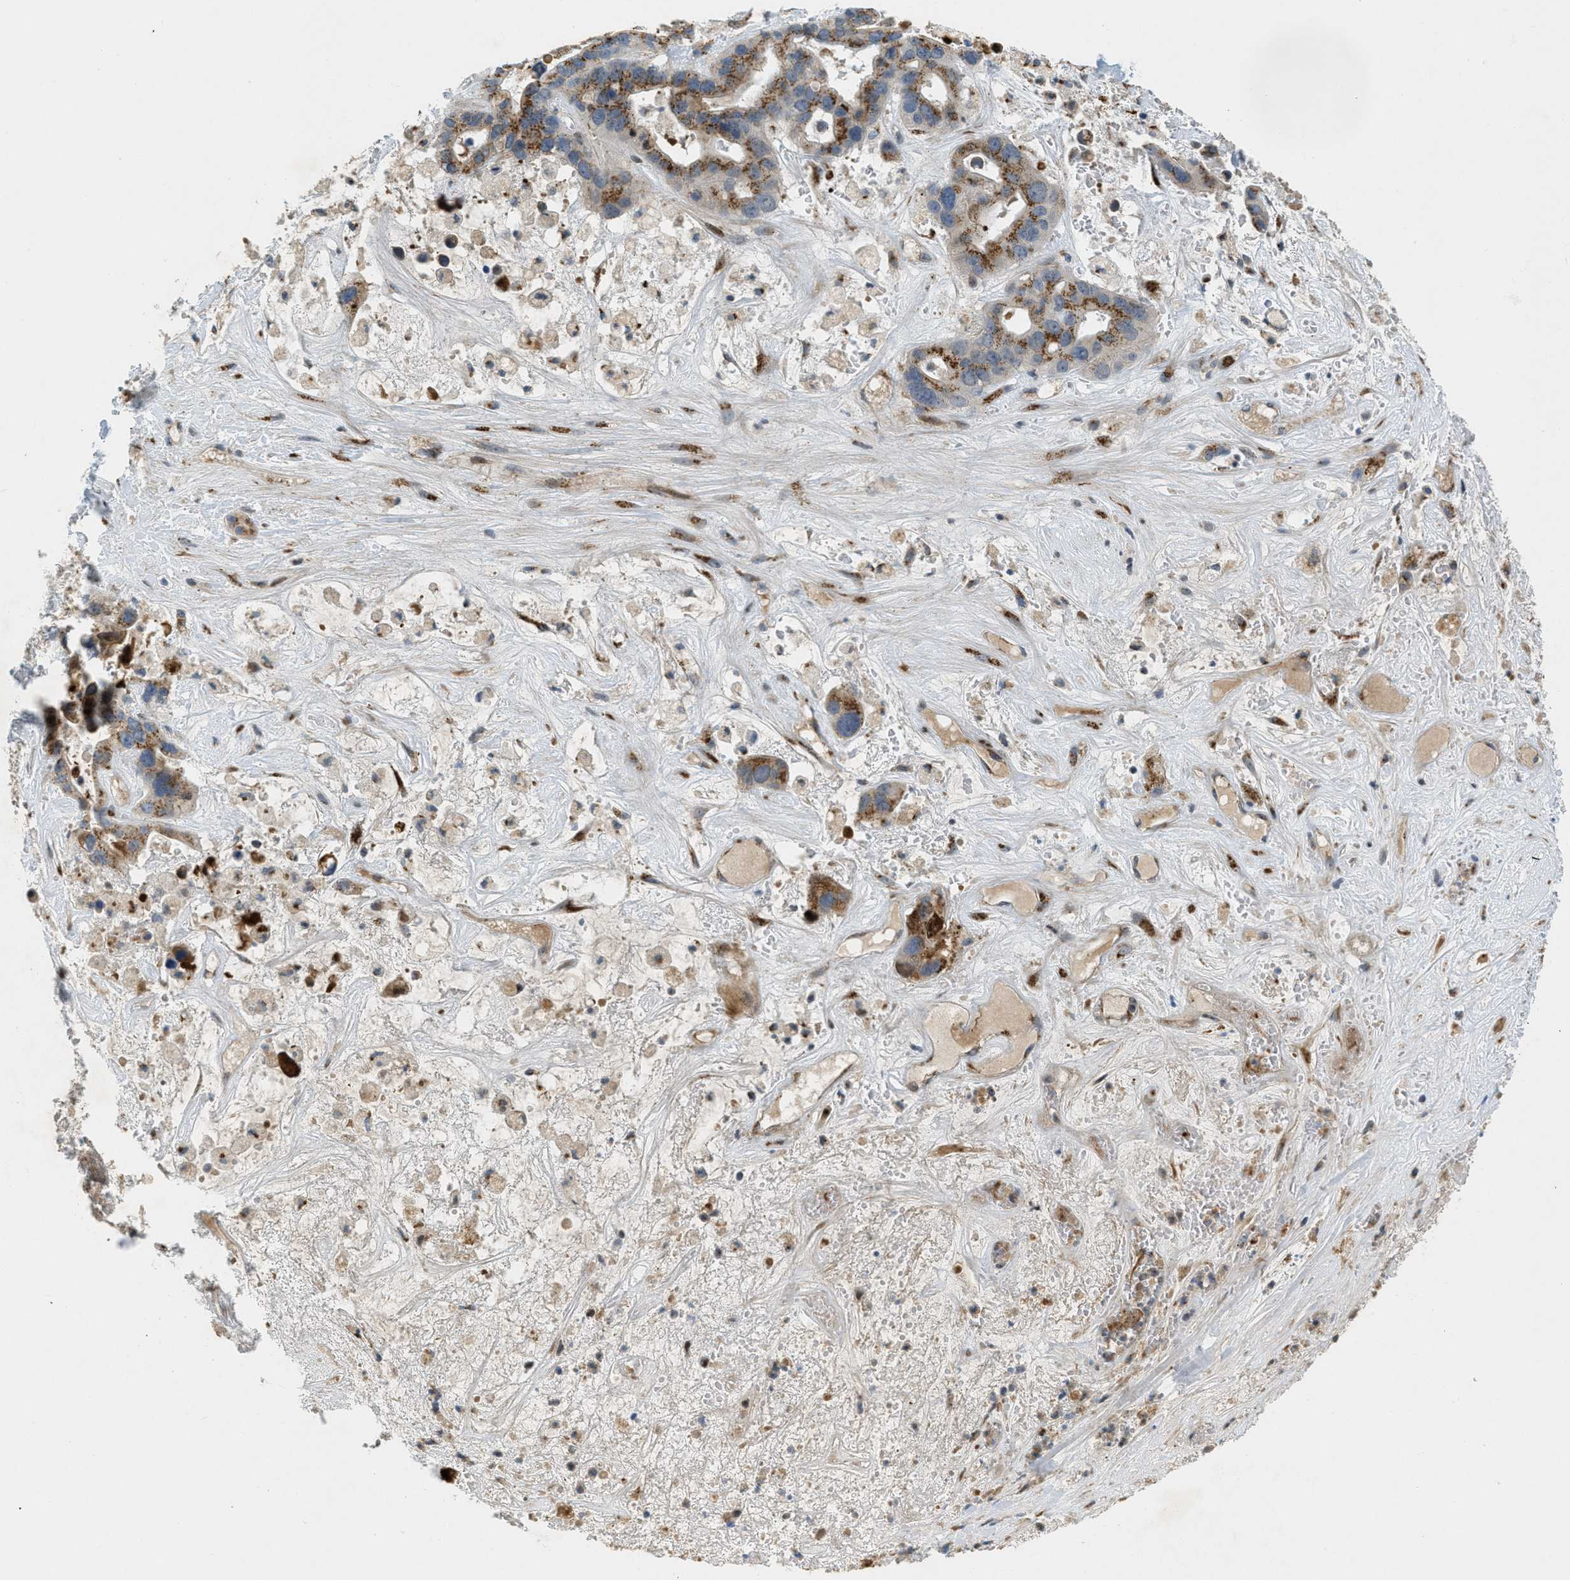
{"staining": {"intensity": "moderate", "quantity": ">75%", "location": "cytoplasmic/membranous"}, "tissue": "liver cancer", "cell_type": "Tumor cells", "image_type": "cancer", "snomed": [{"axis": "morphology", "description": "Cholangiocarcinoma"}, {"axis": "topography", "description": "Liver"}], "caption": "Immunohistochemical staining of human liver cancer (cholangiocarcinoma) exhibits moderate cytoplasmic/membranous protein positivity in about >75% of tumor cells. Using DAB (brown) and hematoxylin (blue) stains, captured at high magnification using brightfield microscopy.", "gene": "ZFPL1", "patient": {"sex": "female", "age": 65}}